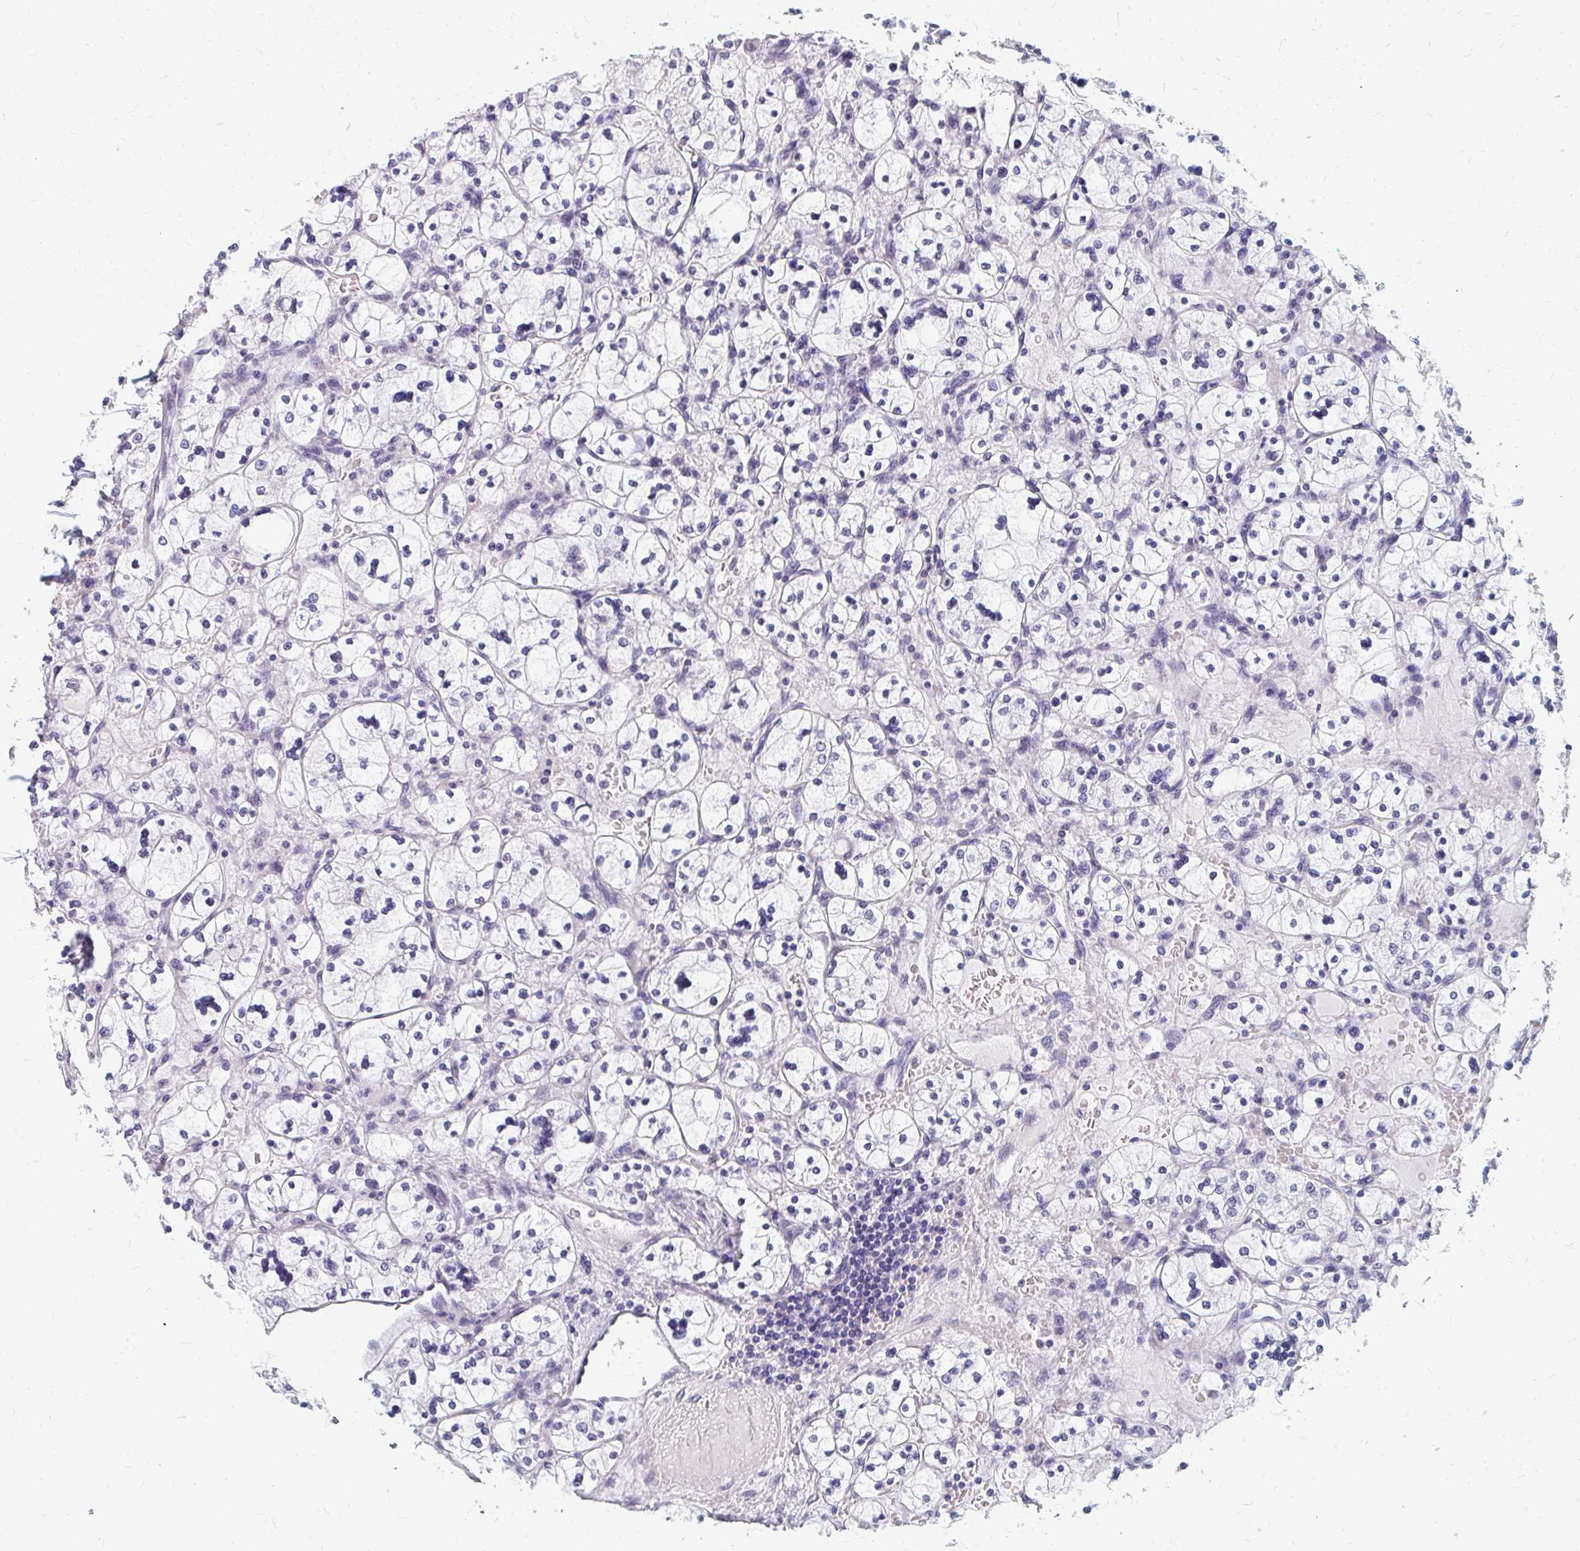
{"staining": {"intensity": "negative", "quantity": "none", "location": "none"}, "tissue": "renal cancer", "cell_type": "Tumor cells", "image_type": "cancer", "snomed": [{"axis": "morphology", "description": "Adenocarcinoma, NOS"}, {"axis": "topography", "description": "Kidney"}], "caption": "Immunohistochemistry (IHC) of renal cancer (adenocarcinoma) demonstrates no staining in tumor cells. The staining was performed using DAB to visualize the protein expression in brown, while the nuclei were stained in blue with hematoxylin (Magnification: 20x).", "gene": "PLK3", "patient": {"sex": "female", "age": 83}}